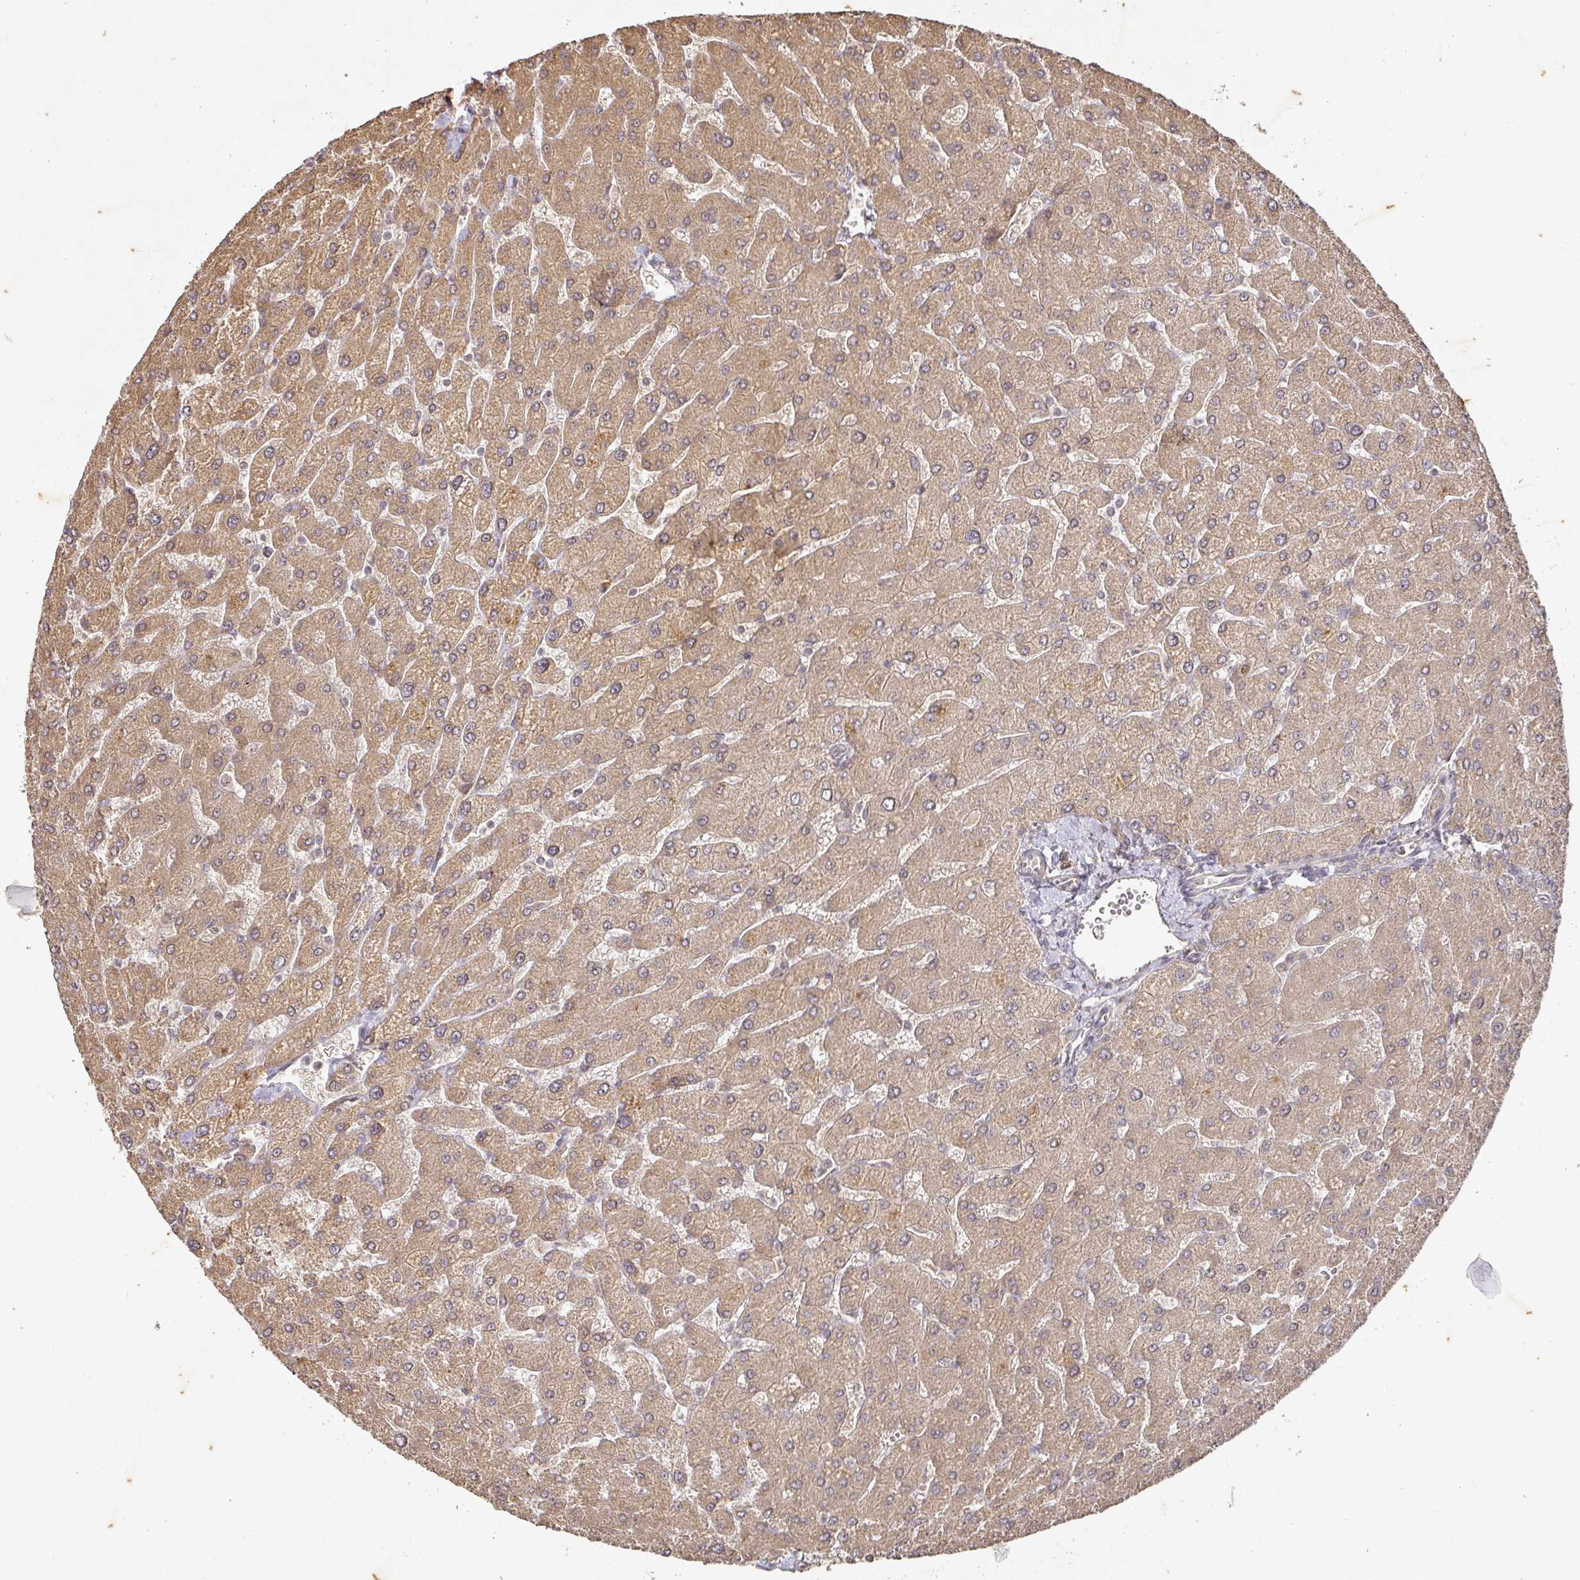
{"staining": {"intensity": "weak", "quantity": "25%-75%", "location": "cytoplasmic/membranous"}, "tissue": "liver", "cell_type": "Cholangiocytes", "image_type": "normal", "snomed": [{"axis": "morphology", "description": "Normal tissue, NOS"}, {"axis": "topography", "description": "Liver"}], "caption": "The micrograph reveals immunohistochemical staining of normal liver. There is weak cytoplasmic/membranous expression is appreciated in approximately 25%-75% of cholangiocytes.", "gene": "CAPN5", "patient": {"sex": "male", "age": 55}}